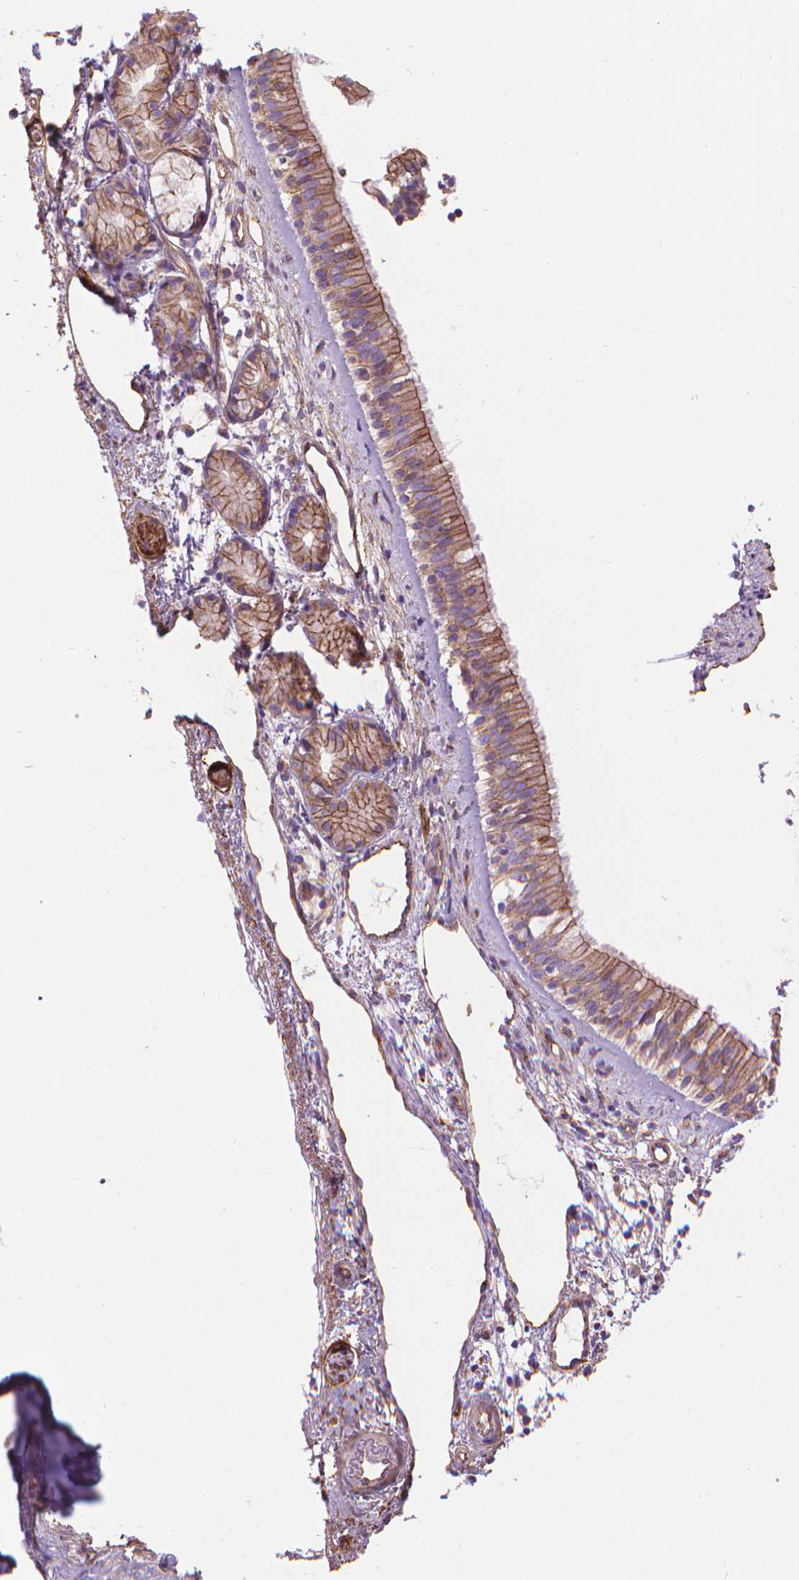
{"staining": {"intensity": "moderate", "quantity": ">75%", "location": "cytoplasmic/membranous"}, "tissue": "nasopharynx", "cell_type": "Respiratory epithelial cells", "image_type": "normal", "snomed": [{"axis": "morphology", "description": "Normal tissue, NOS"}, {"axis": "topography", "description": "Nasopharynx"}], "caption": "Nasopharynx stained with DAB (3,3'-diaminobenzidine) immunohistochemistry exhibits medium levels of moderate cytoplasmic/membranous staining in about >75% of respiratory epithelial cells. (Brightfield microscopy of DAB IHC at high magnification).", "gene": "TENT5A", "patient": {"sex": "female", "age": 52}}